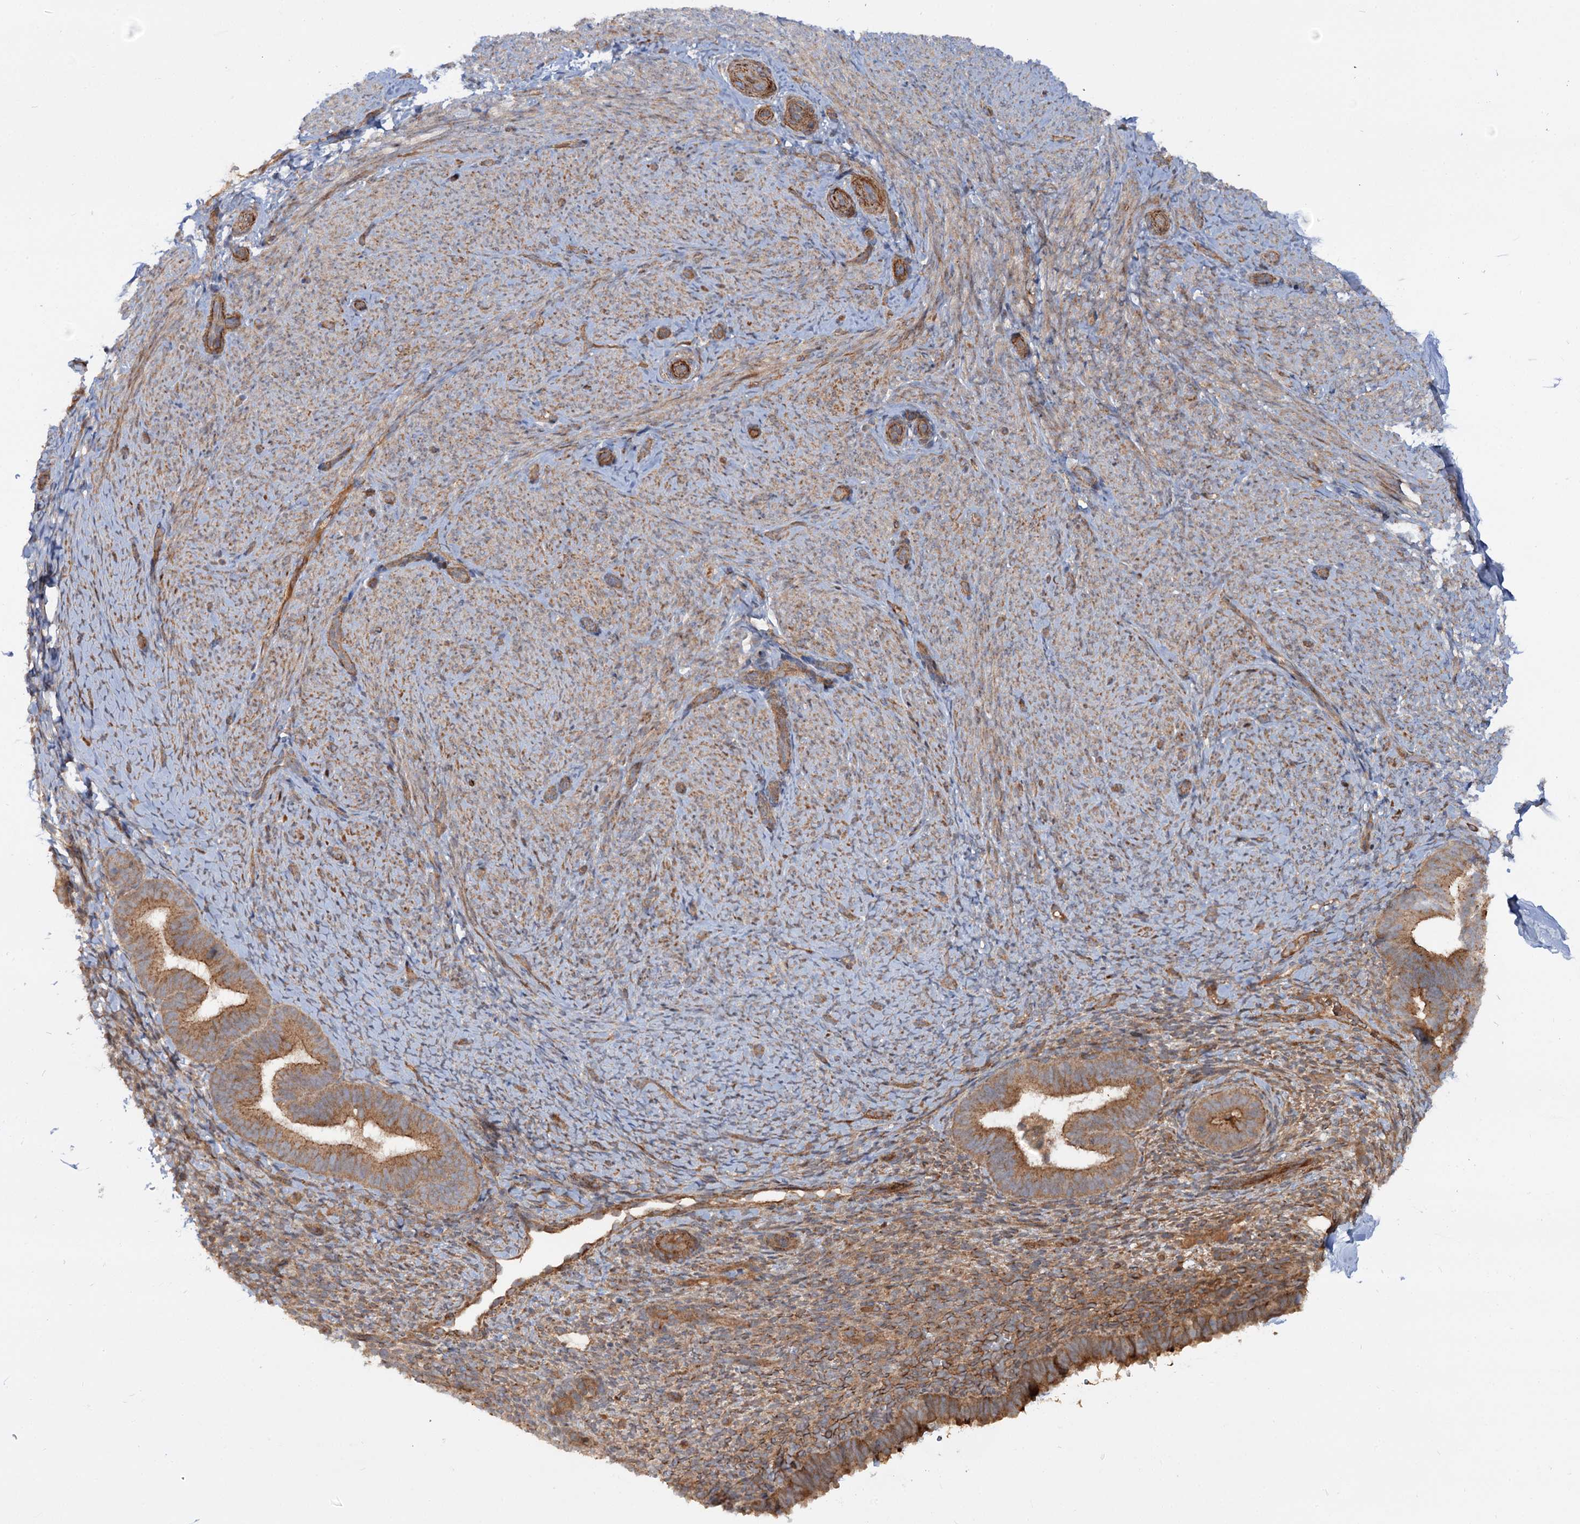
{"staining": {"intensity": "moderate", "quantity": "25%-75%", "location": "cytoplasmic/membranous"}, "tissue": "endometrium", "cell_type": "Cells in endometrial stroma", "image_type": "normal", "snomed": [{"axis": "morphology", "description": "Normal tissue, NOS"}, {"axis": "topography", "description": "Endometrium"}], "caption": "Protein expression analysis of unremarkable endometrium exhibits moderate cytoplasmic/membranous staining in approximately 25%-75% of cells in endometrial stroma. Immunohistochemistry stains the protein in brown and the nuclei are stained blue.", "gene": "ADGRG4", "patient": {"sex": "female", "age": 65}}